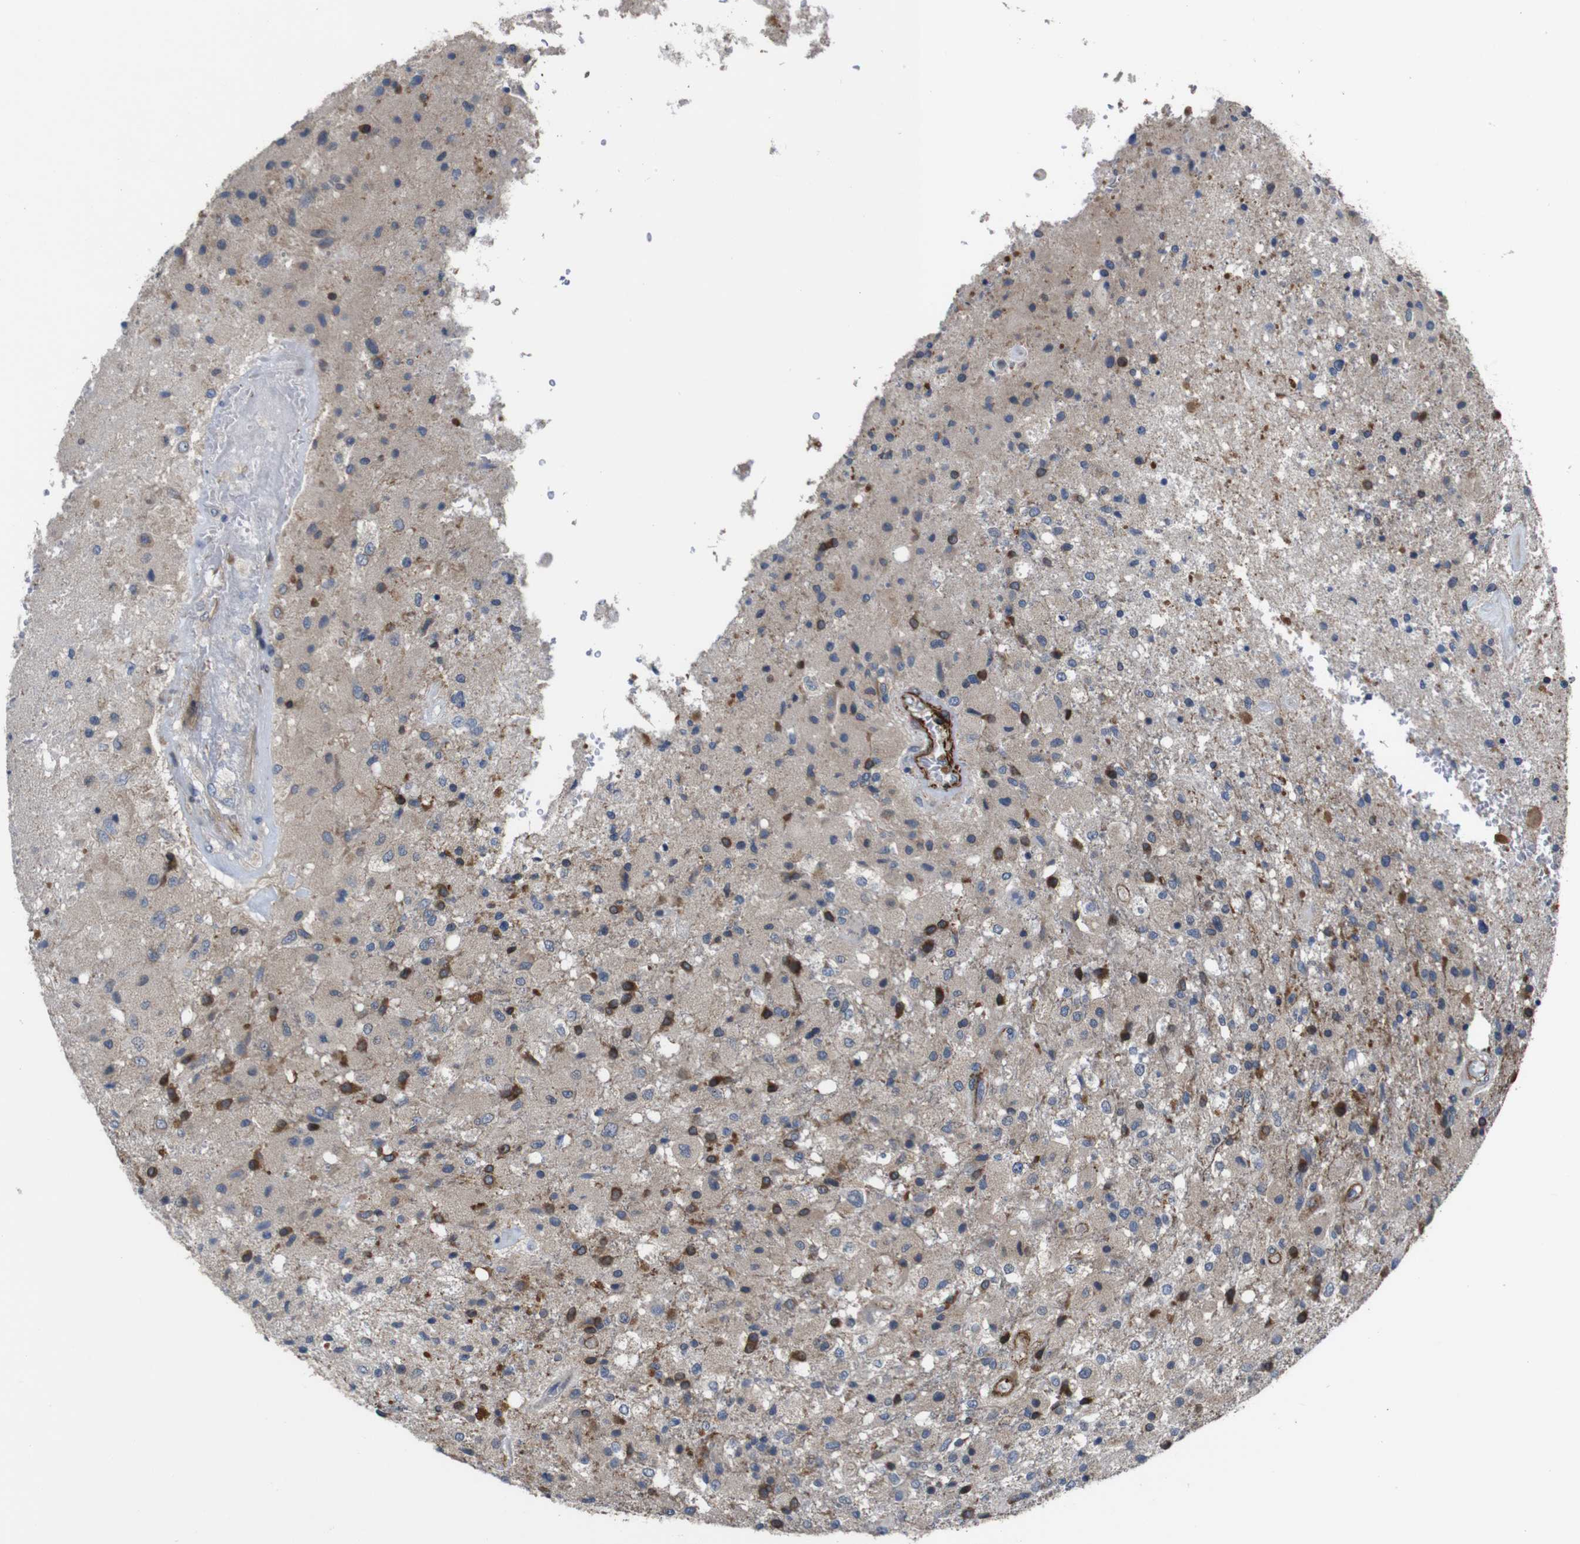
{"staining": {"intensity": "strong", "quantity": "<25%", "location": "cytoplasmic/membranous"}, "tissue": "glioma", "cell_type": "Tumor cells", "image_type": "cancer", "snomed": [{"axis": "morphology", "description": "Normal tissue, NOS"}, {"axis": "morphology", "description": "Glioma, malignant, High grade"}, {"axis": "topography", "description": "Cerebral cortex"}], "caption": "Immunohistochemical staining of glioma reveals medium levels of strong cytoplasmic/membranous protein expression in about <25% of tumor cells.", "gene": "GGT7", "patient": {"sex": "male", "age": 77}}